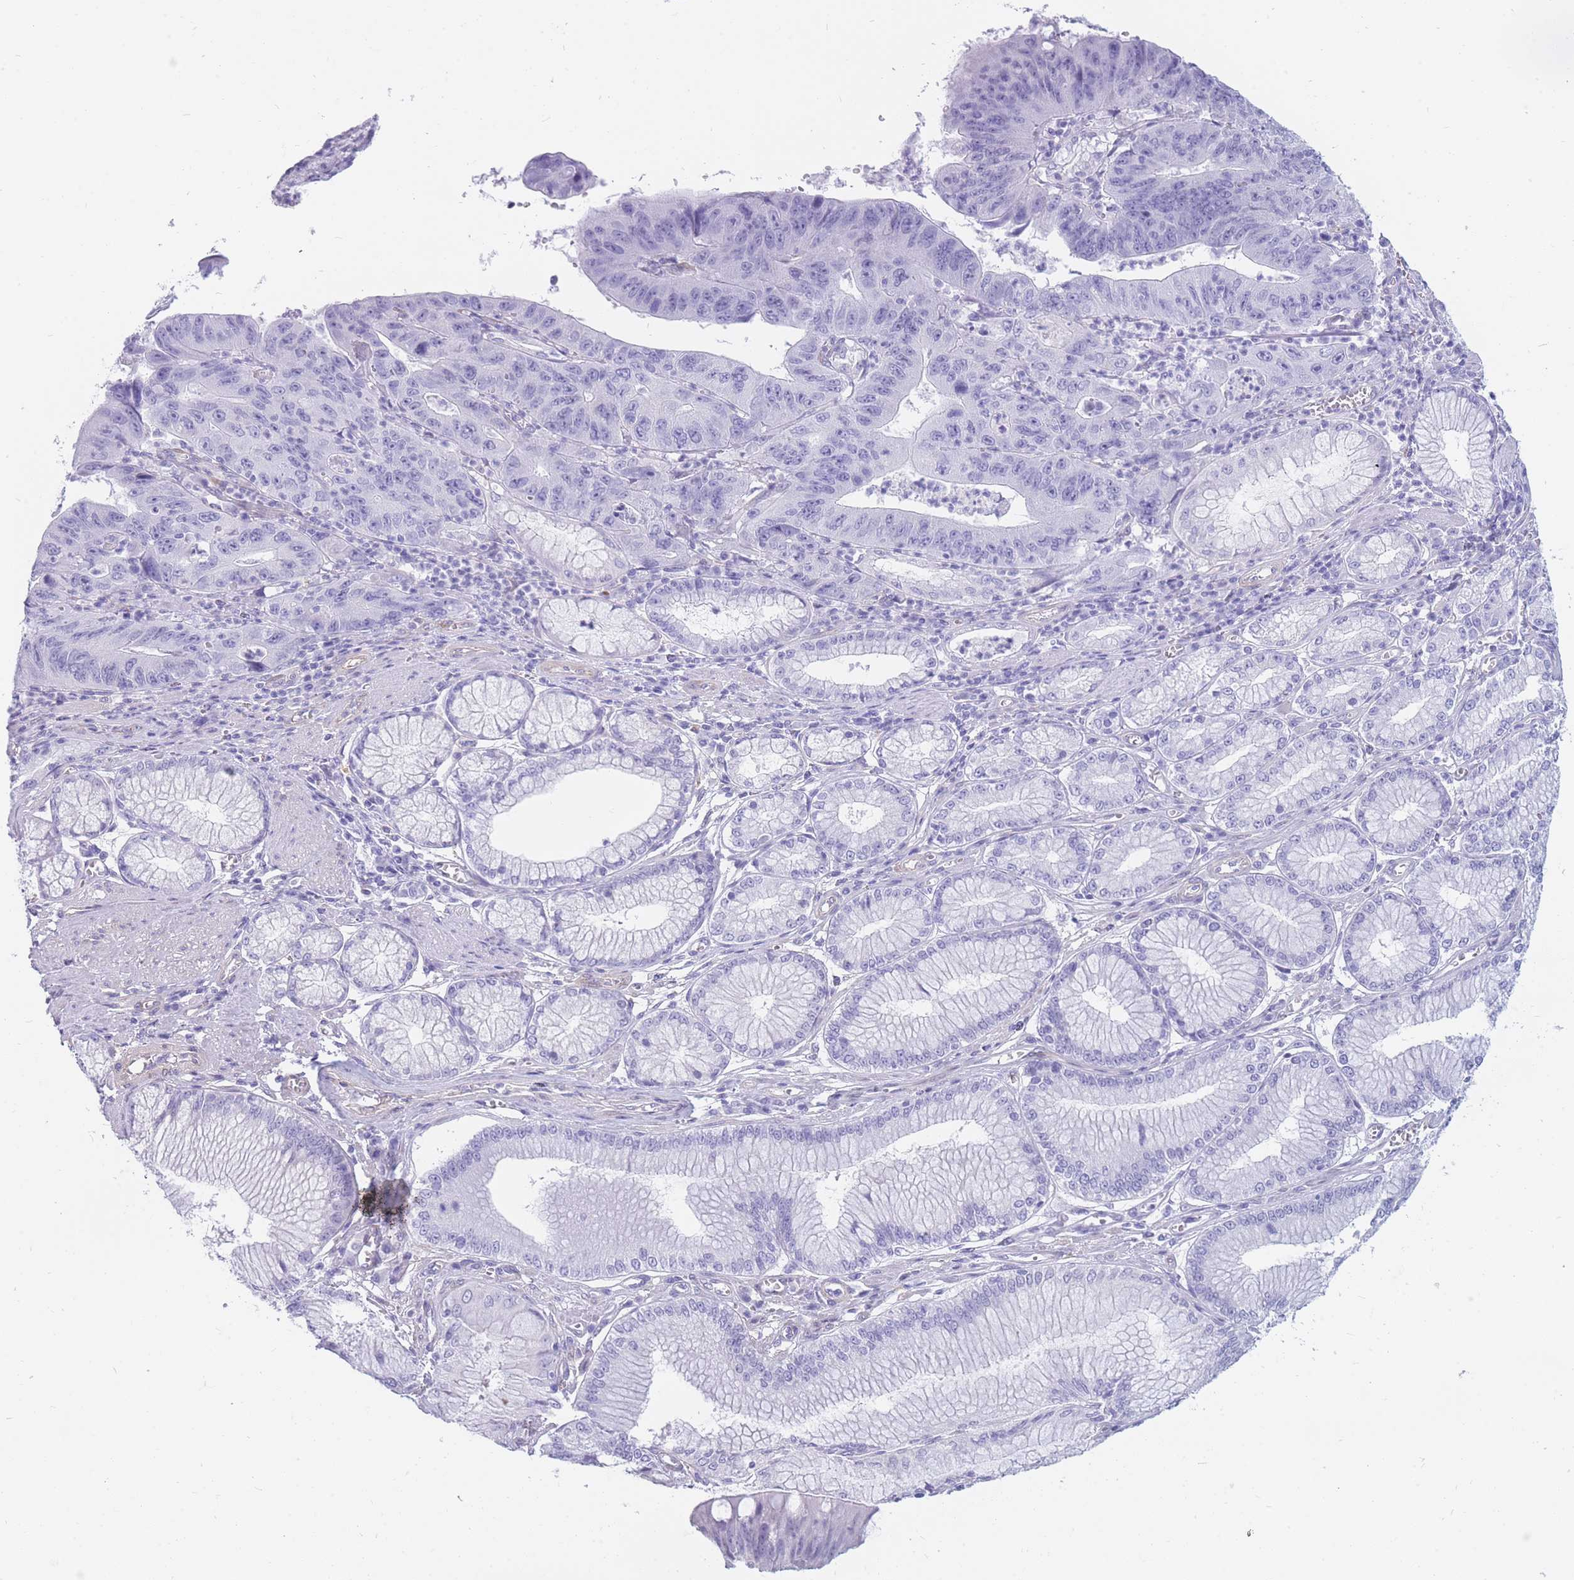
{"staining": {"intensity": "negative", "quantity": "none", "location": "none"}, "tissue": "stomach cancer", "cell_type": "Tumor cells", "image_type": "cancer", "snomed": [{"axis": "morphology", "description": "Adenocarcinoma, NOS"}, {"axis": "topography", "description": "Stomach"}], "caption": "The histopathology image reveals no significant staining in tumor cells of stomach adenocarcinoma.", "gene": "MTSS2", "patient": {"sex": "male", "age": 59}}